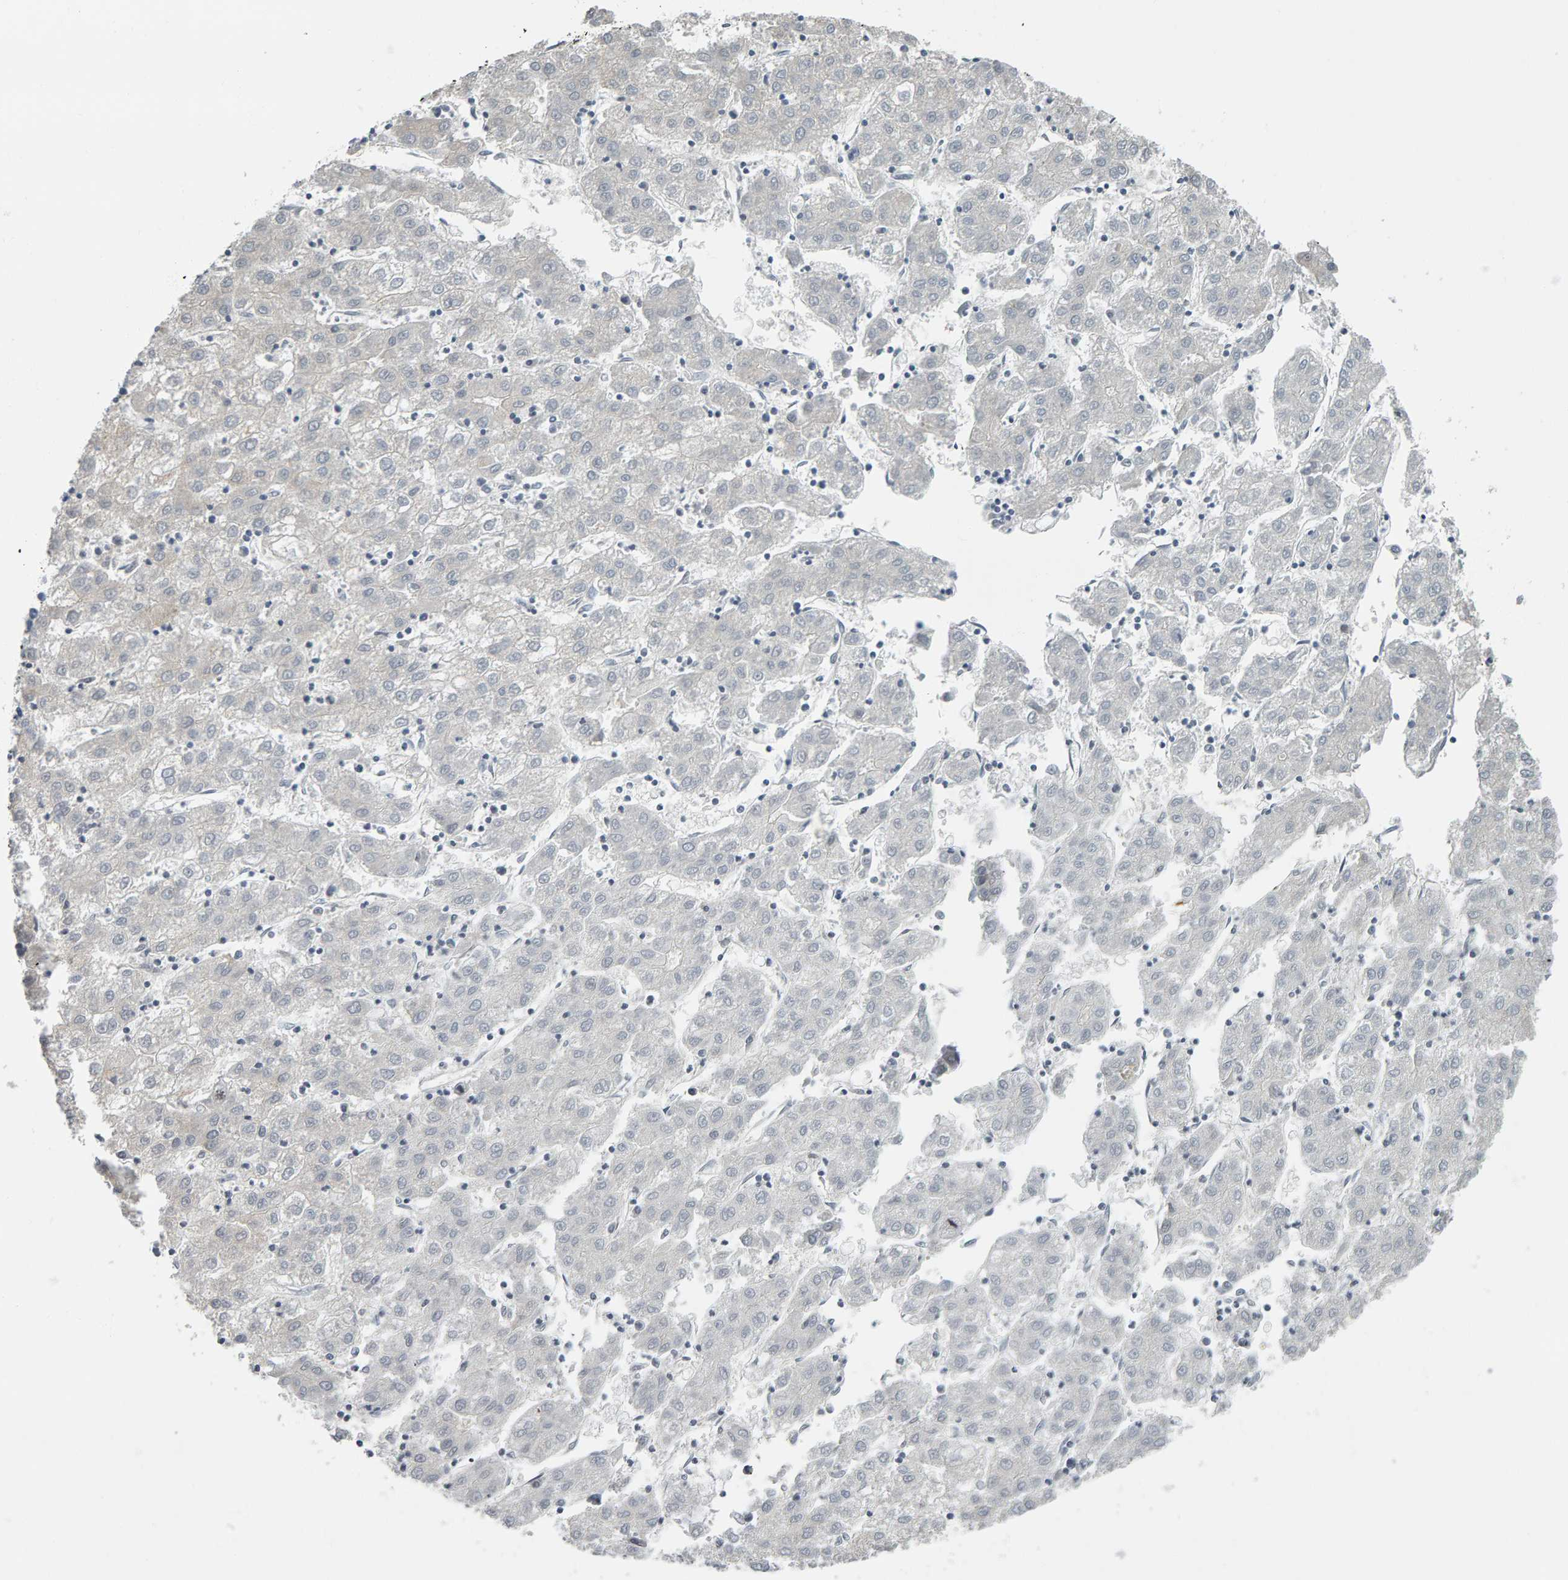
{"staining": {"intensity": "weak", "quantity": "<25%", "location": "cytoplasmic/membranous"}, "tissue": "liver cancer", "cell_type": "Tumor cells", "image_type": "cancer", "snomed": [{"axis": "morphology", "description": "Carcinoma, Hepatocellular, NOS"}, {"axis": "topography", "description": "Liver"}], "caption": "The histopathology image displays no staining of tumor cells in liver cancer (hepatocellular carcinoma). Brightfield microscopy of immunohistochemistry (IHC) stained with DAB (brown) and hematoxylin (blue), captured at high magnification.", "gene": "ADHFE1", "patient": {"sex": "male", "age": 72}}